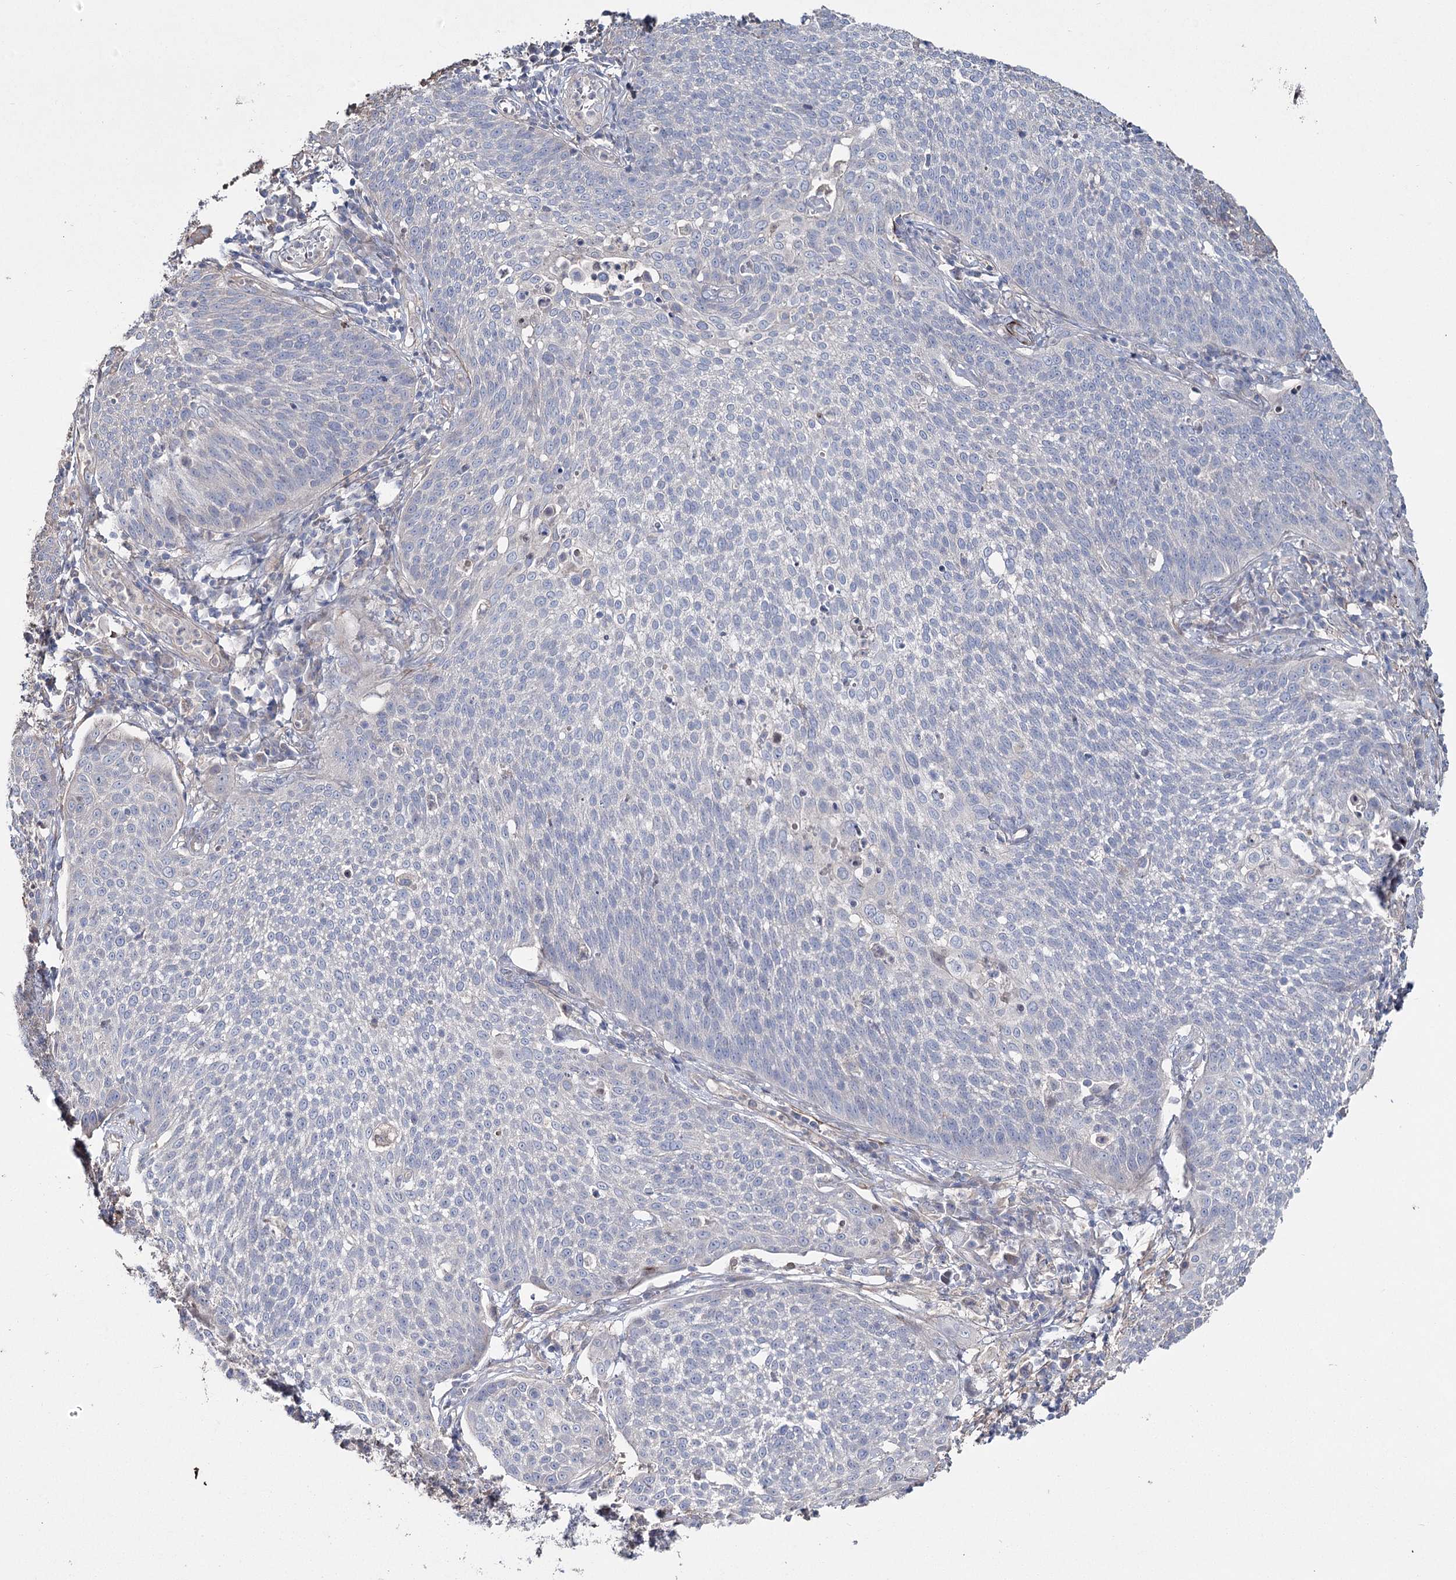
{"staining": {"intensity": "negative", "quantity": "none", "location": "none"}, "tissue": "cervical cancer", "cell_type": "Tumor cells", "image_type": "cancer", "snomed": [{"axis": "morphology", "description": "Squamous cell carcinoma, NOS"}, {"axis": "topography", "description": "Cervix"}], "caption": "DAB (3,3'-diaminobenzidine) immunohistochemical staining of human cervical squamous cell carcinoma demonstrates no significant positivity in tumor cells. (Stains: DAB (3,3'-diaminobenzidine) IHC with hematoxylin counter stain, Microscopy: brightfield microscopy at high magnification).", "gene": "SUMF1", "patient": {"sex": "female", "age": 34}}